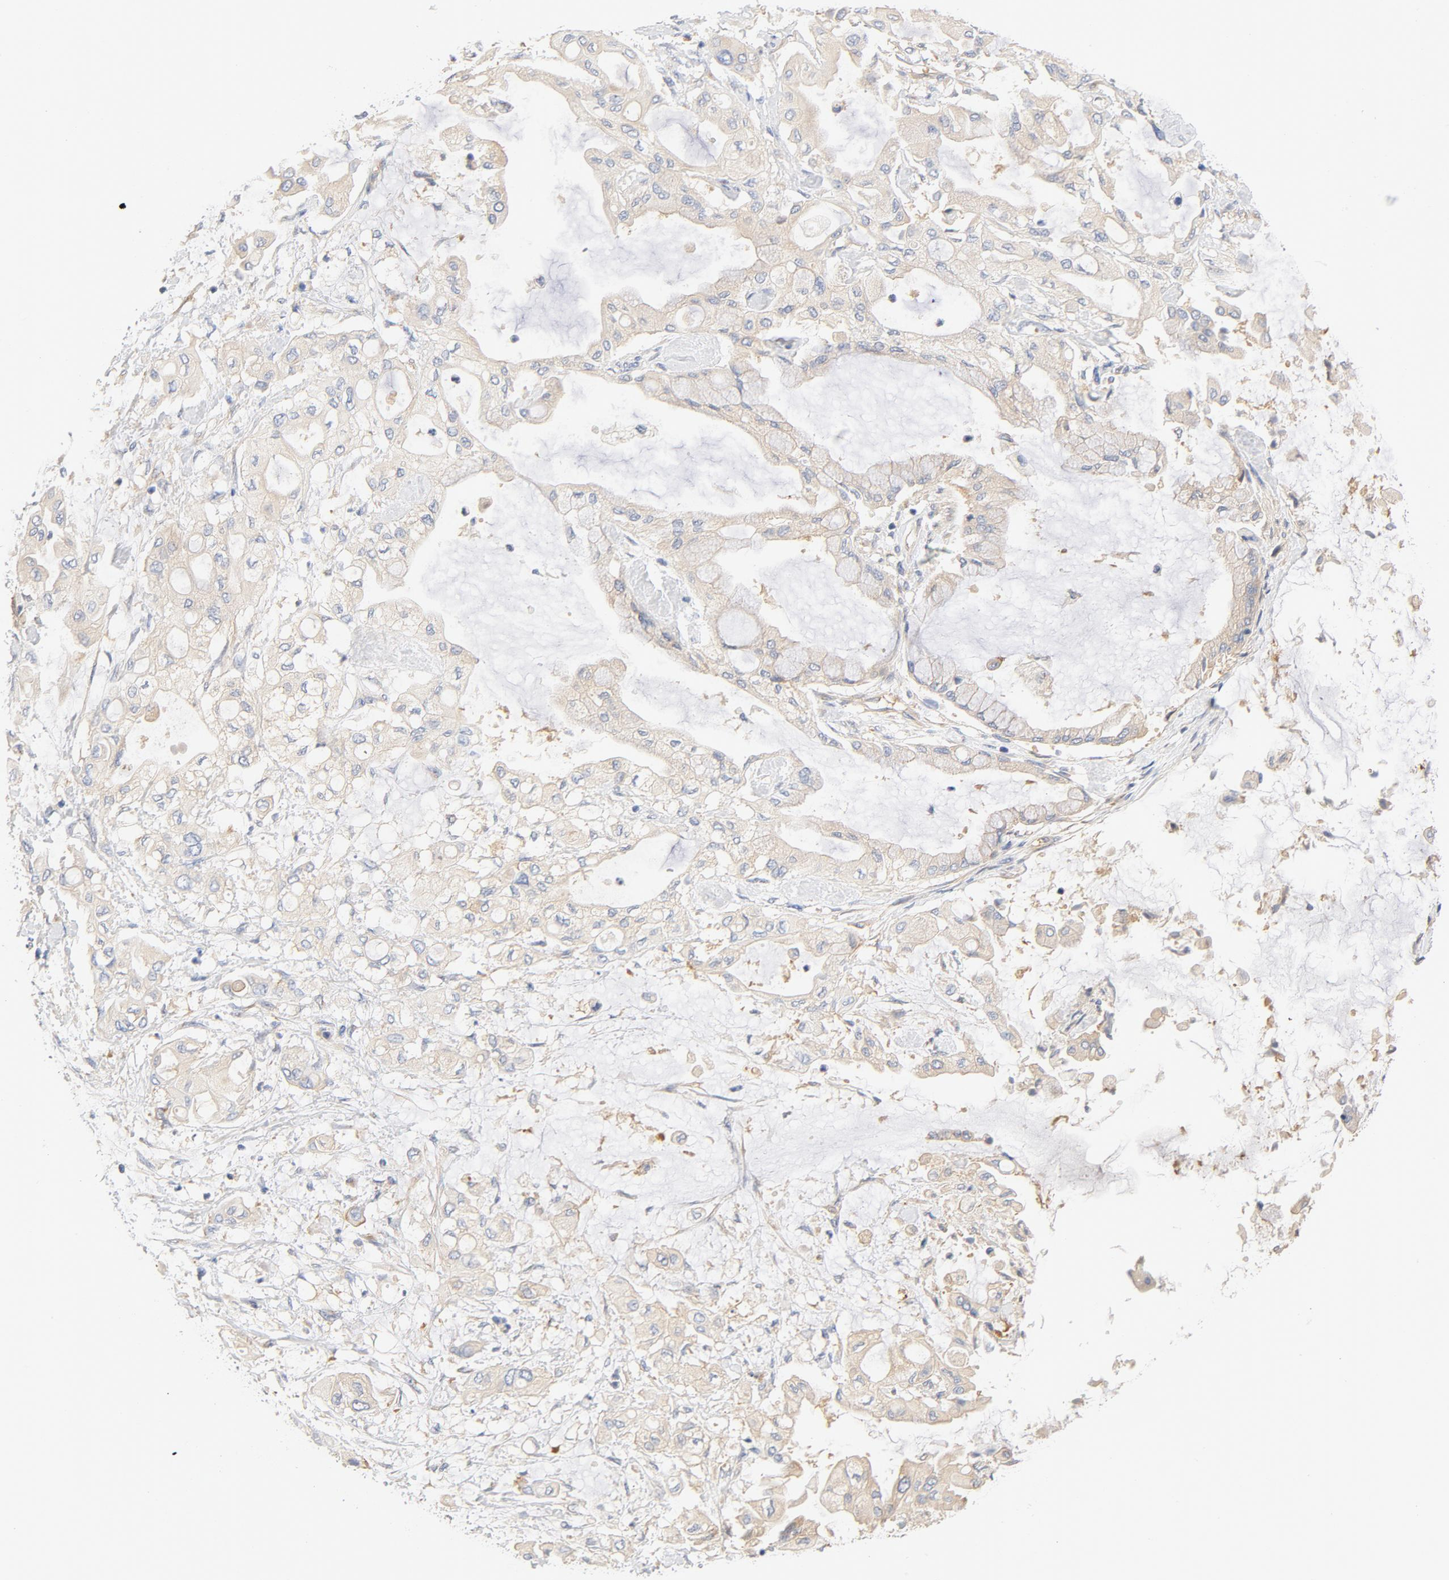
{"staining": {"intensity": "weak", "quantity": ">75%", "location": "cytoplasmic/membranous"}, "tissue": "pancreatic cancer", "cell_type": "Tumor cells", "image_type": "cancer", "snomed": [{"axis": "morphology", "description": "Adenocarcinoma, NOS"}, {"axis": "morphology", "description": "Adenocarcinoma, metastatic, NOS"}, {"axis": "topography", "description": "Lymph node"}, {"axis": "topography", "description": "Pancreas"}, {"axis": "topography", "description": "Duodenum"}], "caption": "Human pancreatic cancer stained with a brown dye reveals weak cytoplasmic/membranous positive staining in about >75% of tumor cells.", "gene": "DYNC1H1", "patient": {"sex": "female", "age": 64}}